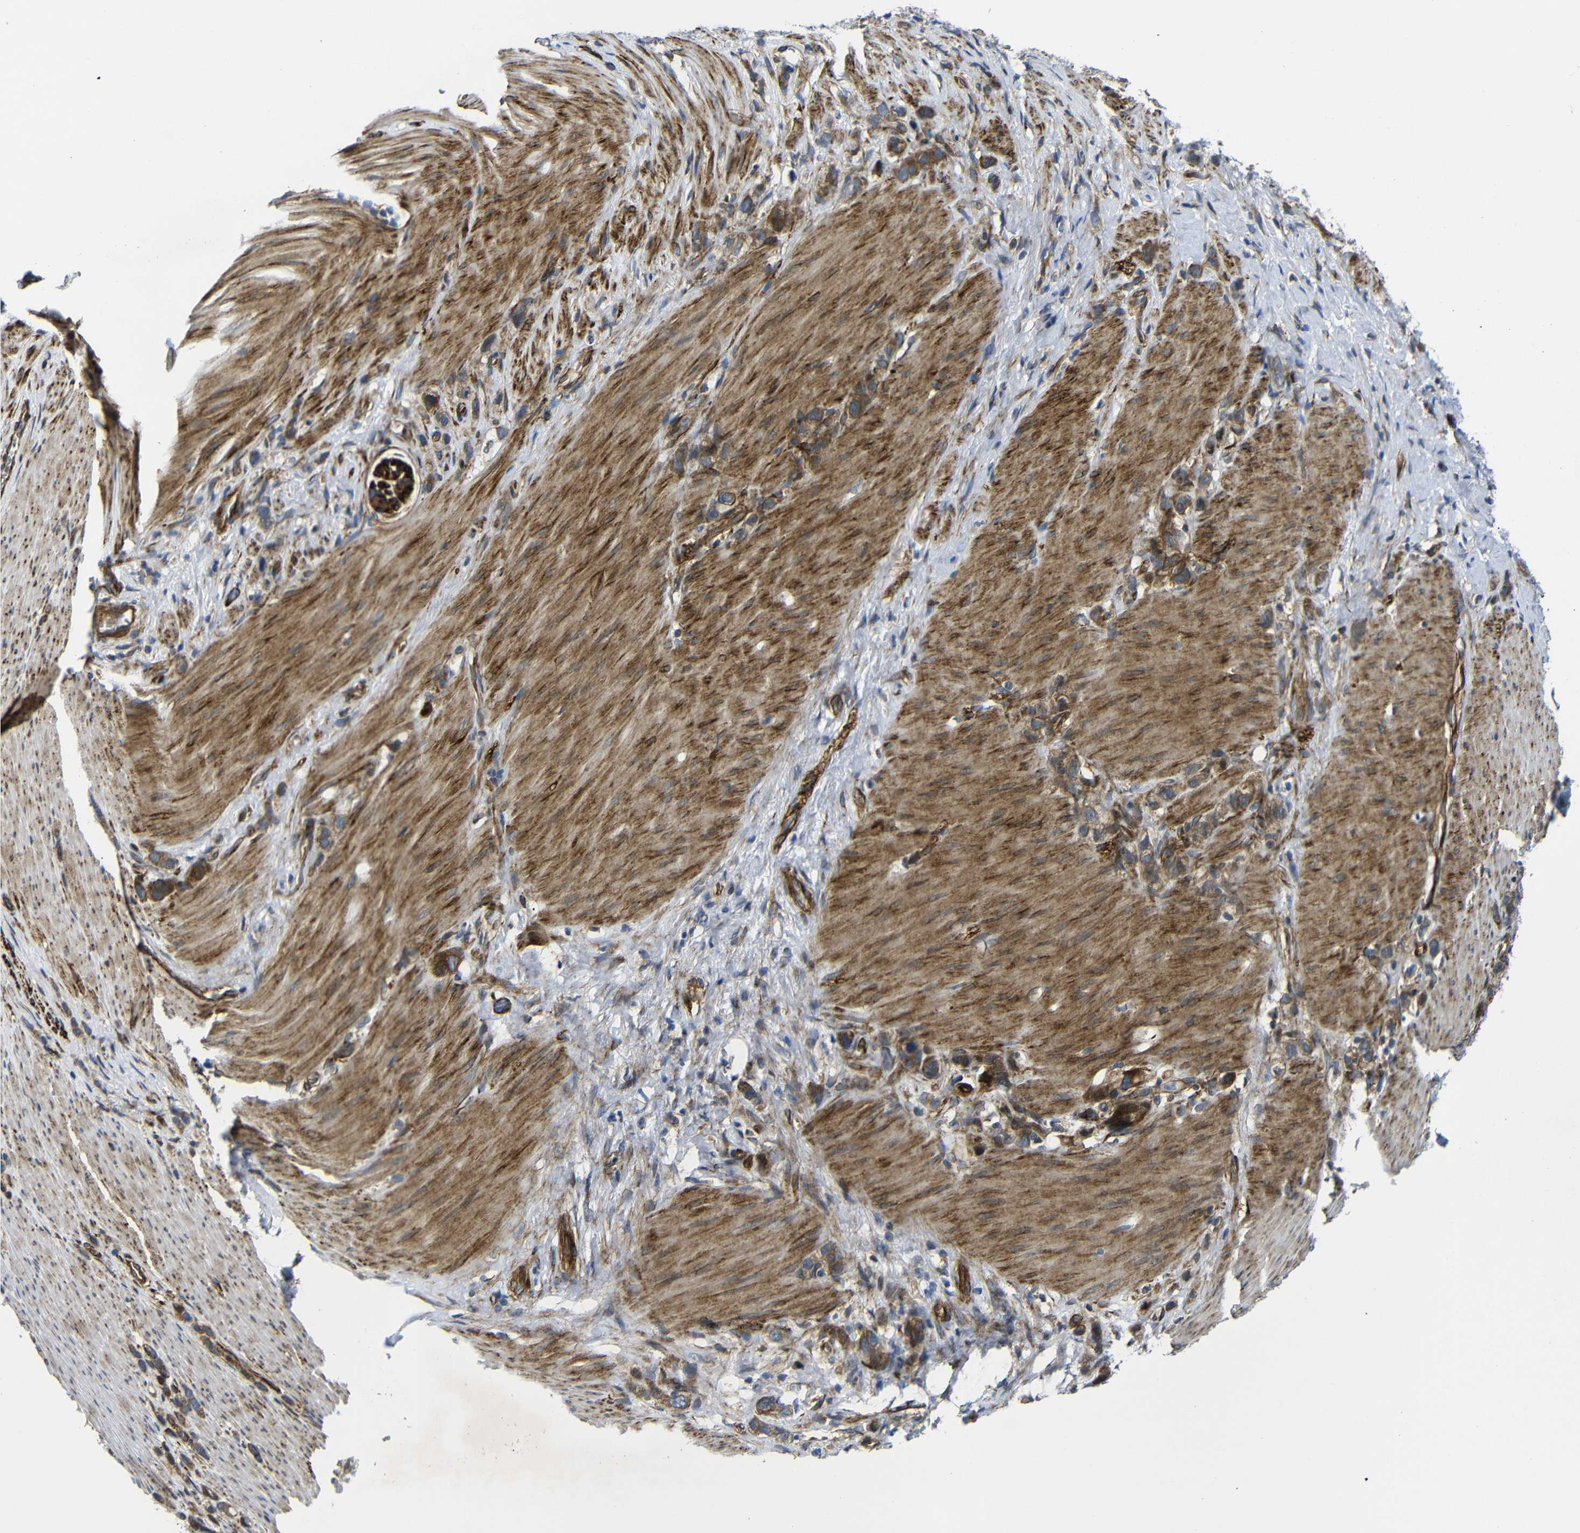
{"staining": {"intensity": "moderate", "quantity": ">75%", "location": "cytoplasmic/membranous"}, "tissue": "stomach cancer", "cell_type": "Tumor cells", "image_type": "cancer", "snomed": [{"axis": "morphology", "description": "Normal tissue, NOS"}, {"axis": "morphology", "description": "Adenocarcinoma, NOS"}, {"axis": "morphology", "description": "Adenocarcinoma, High grade"}, {"axis": "topography", "description": "Stomach, upper"}, {"axis": "topography", "description": "Stomach"}], "caption": "Approximately >75% of tumor cells in stomach adenocarcinoma demonstrate moderate cytoplasmic/membranous protein positivity as visualized by brown immunohistochemical staining.", "gene": "PARP14", "patient": {"sex": "female", "age": 65}}